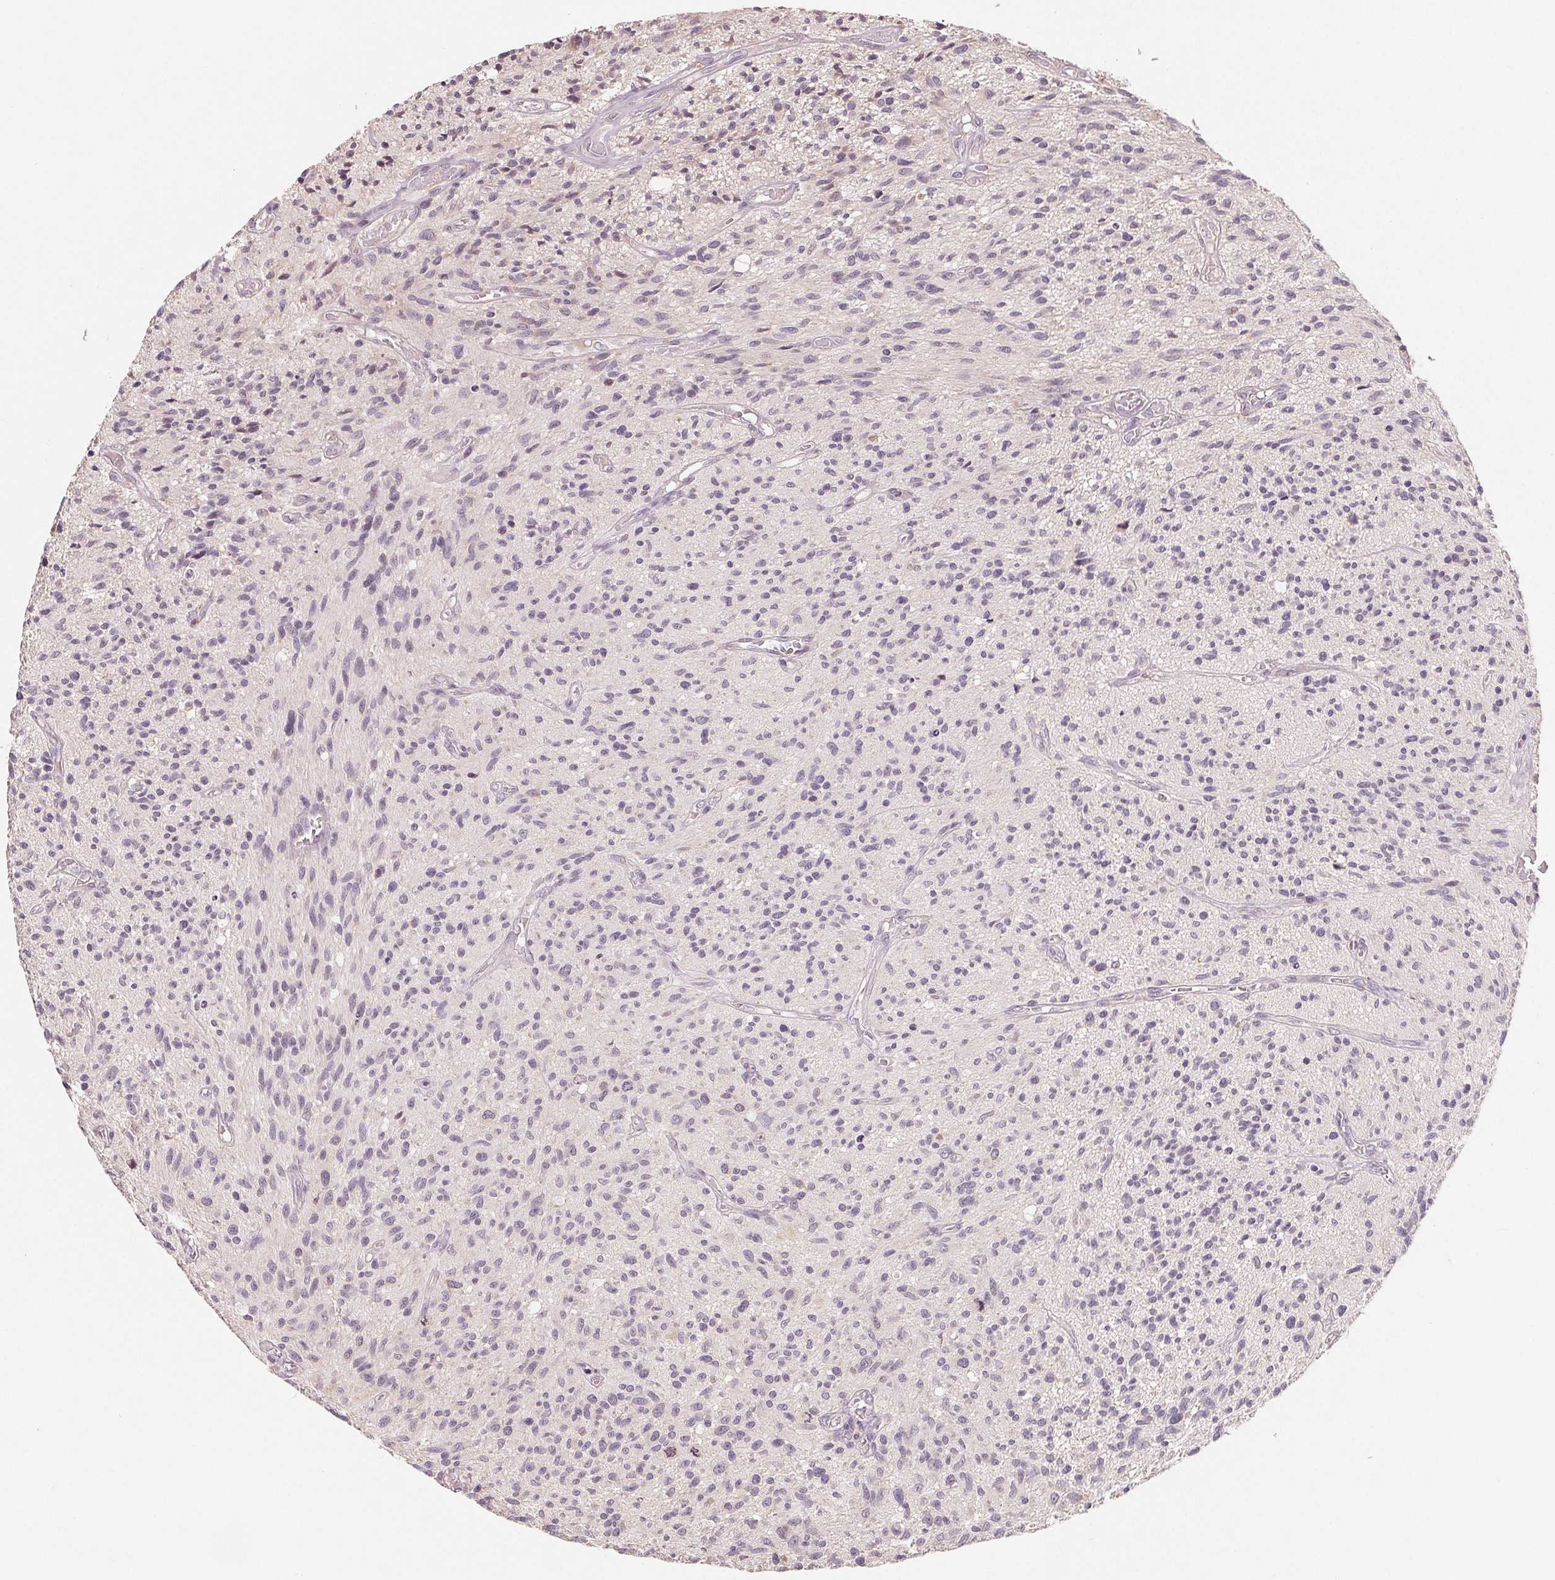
{"staining": {"intensity": "negative", "quantity": "none", "location": "none"}, "tissue": "glioma", "cell_type": "Tumor cells", "image_type": "cancer", "snomed": [{"axis": "morphology", "description": "Glioma, malignant, High grade"}, {"axis": "topography", "description": "Brain"}], "caption": "This micrograph is of glioma stained with IHC to label a protein in brown with the nuclei are counter-stained blue. There is no positivity in tumor cells. (DAB (3,3'-diaminobenzidine) IHC, high magnification).", "gene": "AQP8", "patient": {"sex": "male", "age": 75}}